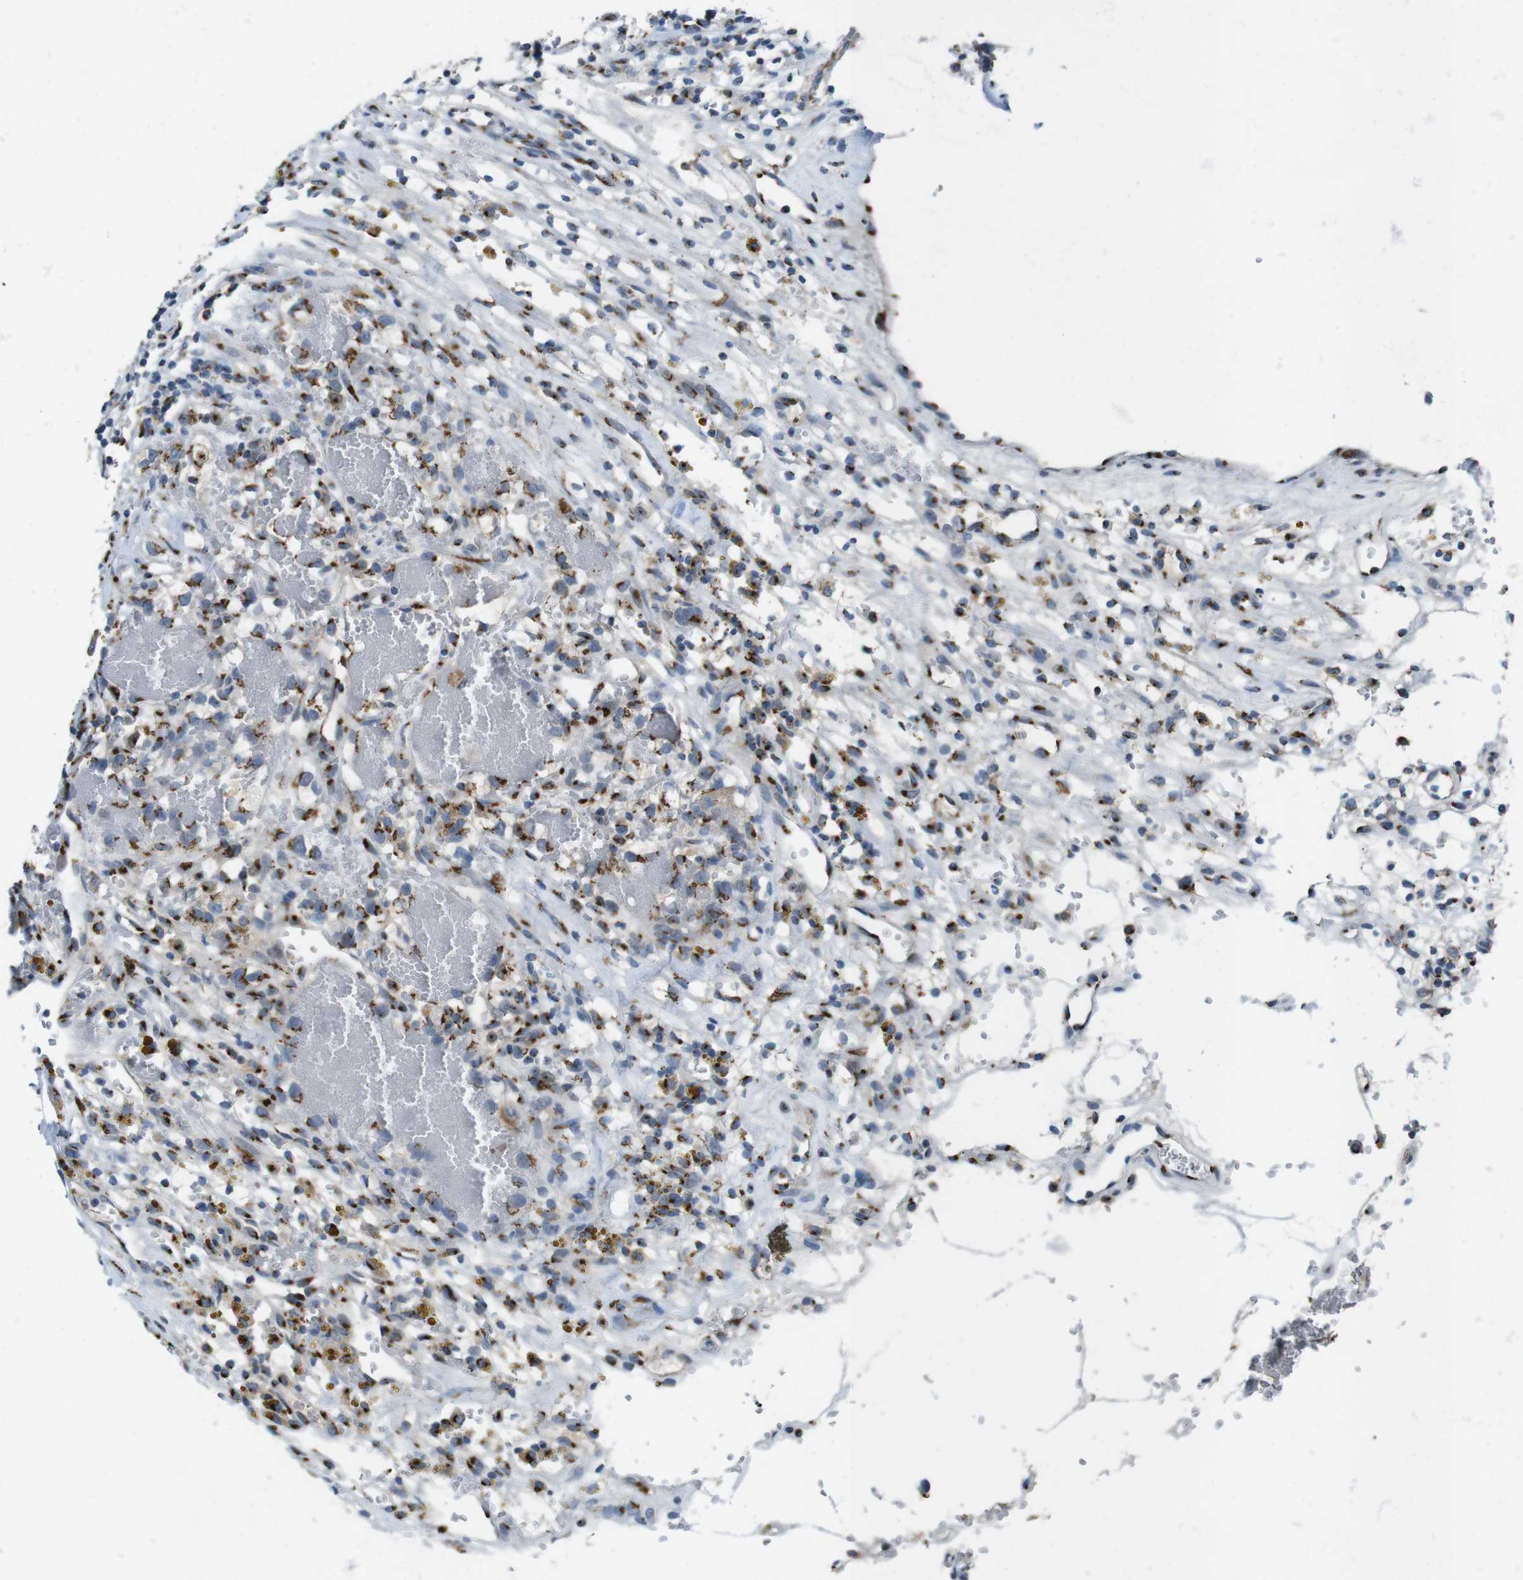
{"staining": {"intensity": "moderate", "quantity": ">75%", "location": "cytoplasmic/membranous"}, "tissue": "renal cancer", "cell_type": "Tumor cells", "image_type": "cancer", "snomed": [{"axis": "morphology", "description": "Adenocarcinoma, NOS"}, {"axis": "topography", "description": "Kidney"}], "caption": "Immunohistochemistry (IHC) histopathology image of human renal cancer stained for a protein (brown), which demonstrates medium levels of moderate cytoplasmic/membranous positivity in about >75% of tumor cells.", "gene": "ZFPL1", "patient": {"sex": "female", "age": 57}}